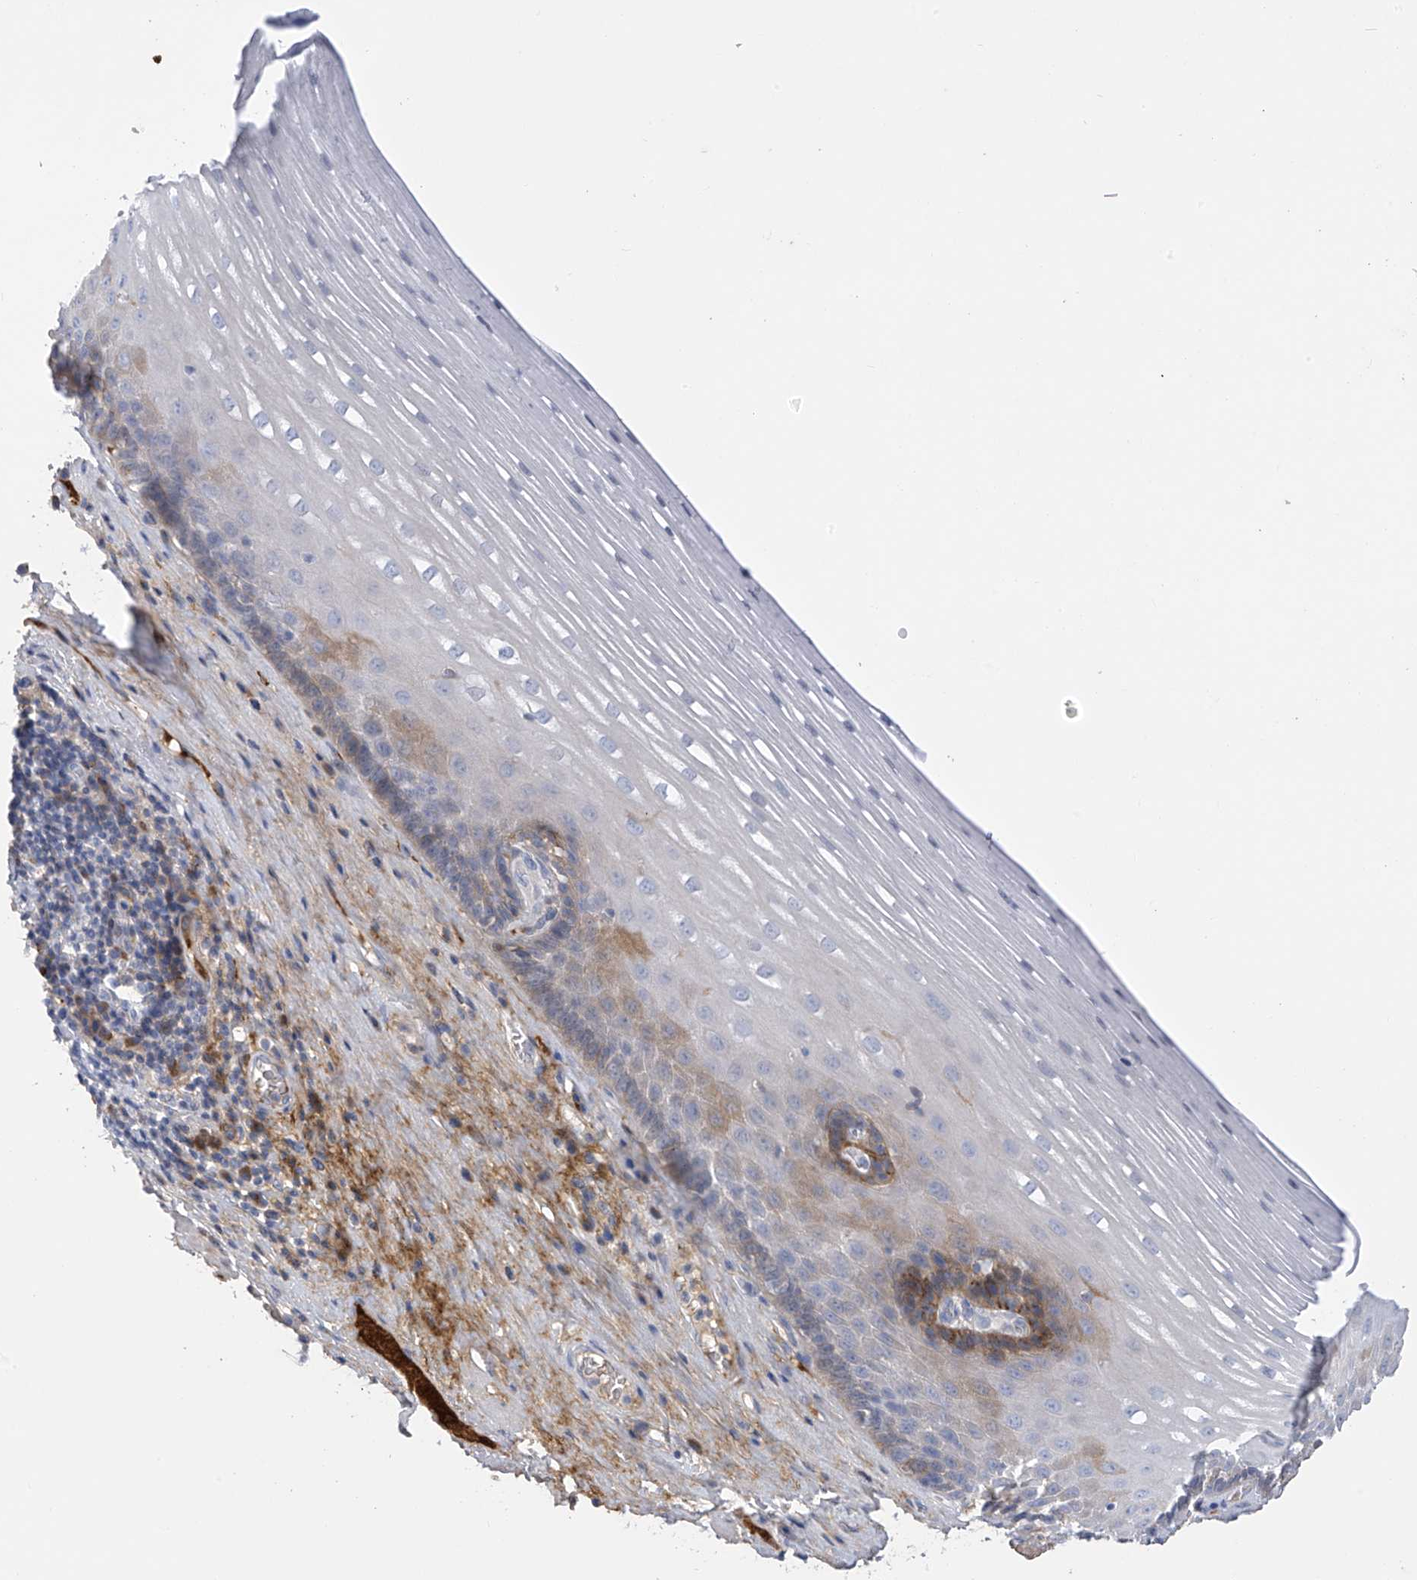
{"staining": {"intensity": "strong", "quantity": "<25%", "location": "cytoplasmic/membranous"}, "tissue": "esophagus", "cell_type": "Squamous epithelial cells", "image_type": "normal", "snomed": [{"axis": "morphology", "description": "Normal tissue, NOS"}, {"axis": "topography", "description": "Esophagus"}], "caption": "Immunohistochemistry (DAB (3,3'-diaminobenzidine)) staining of normal human esophagus shows strong cytoplasmic/membranous protein positivity in approximately <25% of squamous epithelial cells.", "gene": "SLCO4A1", "patient": {"sex": "male", "age": 62}}